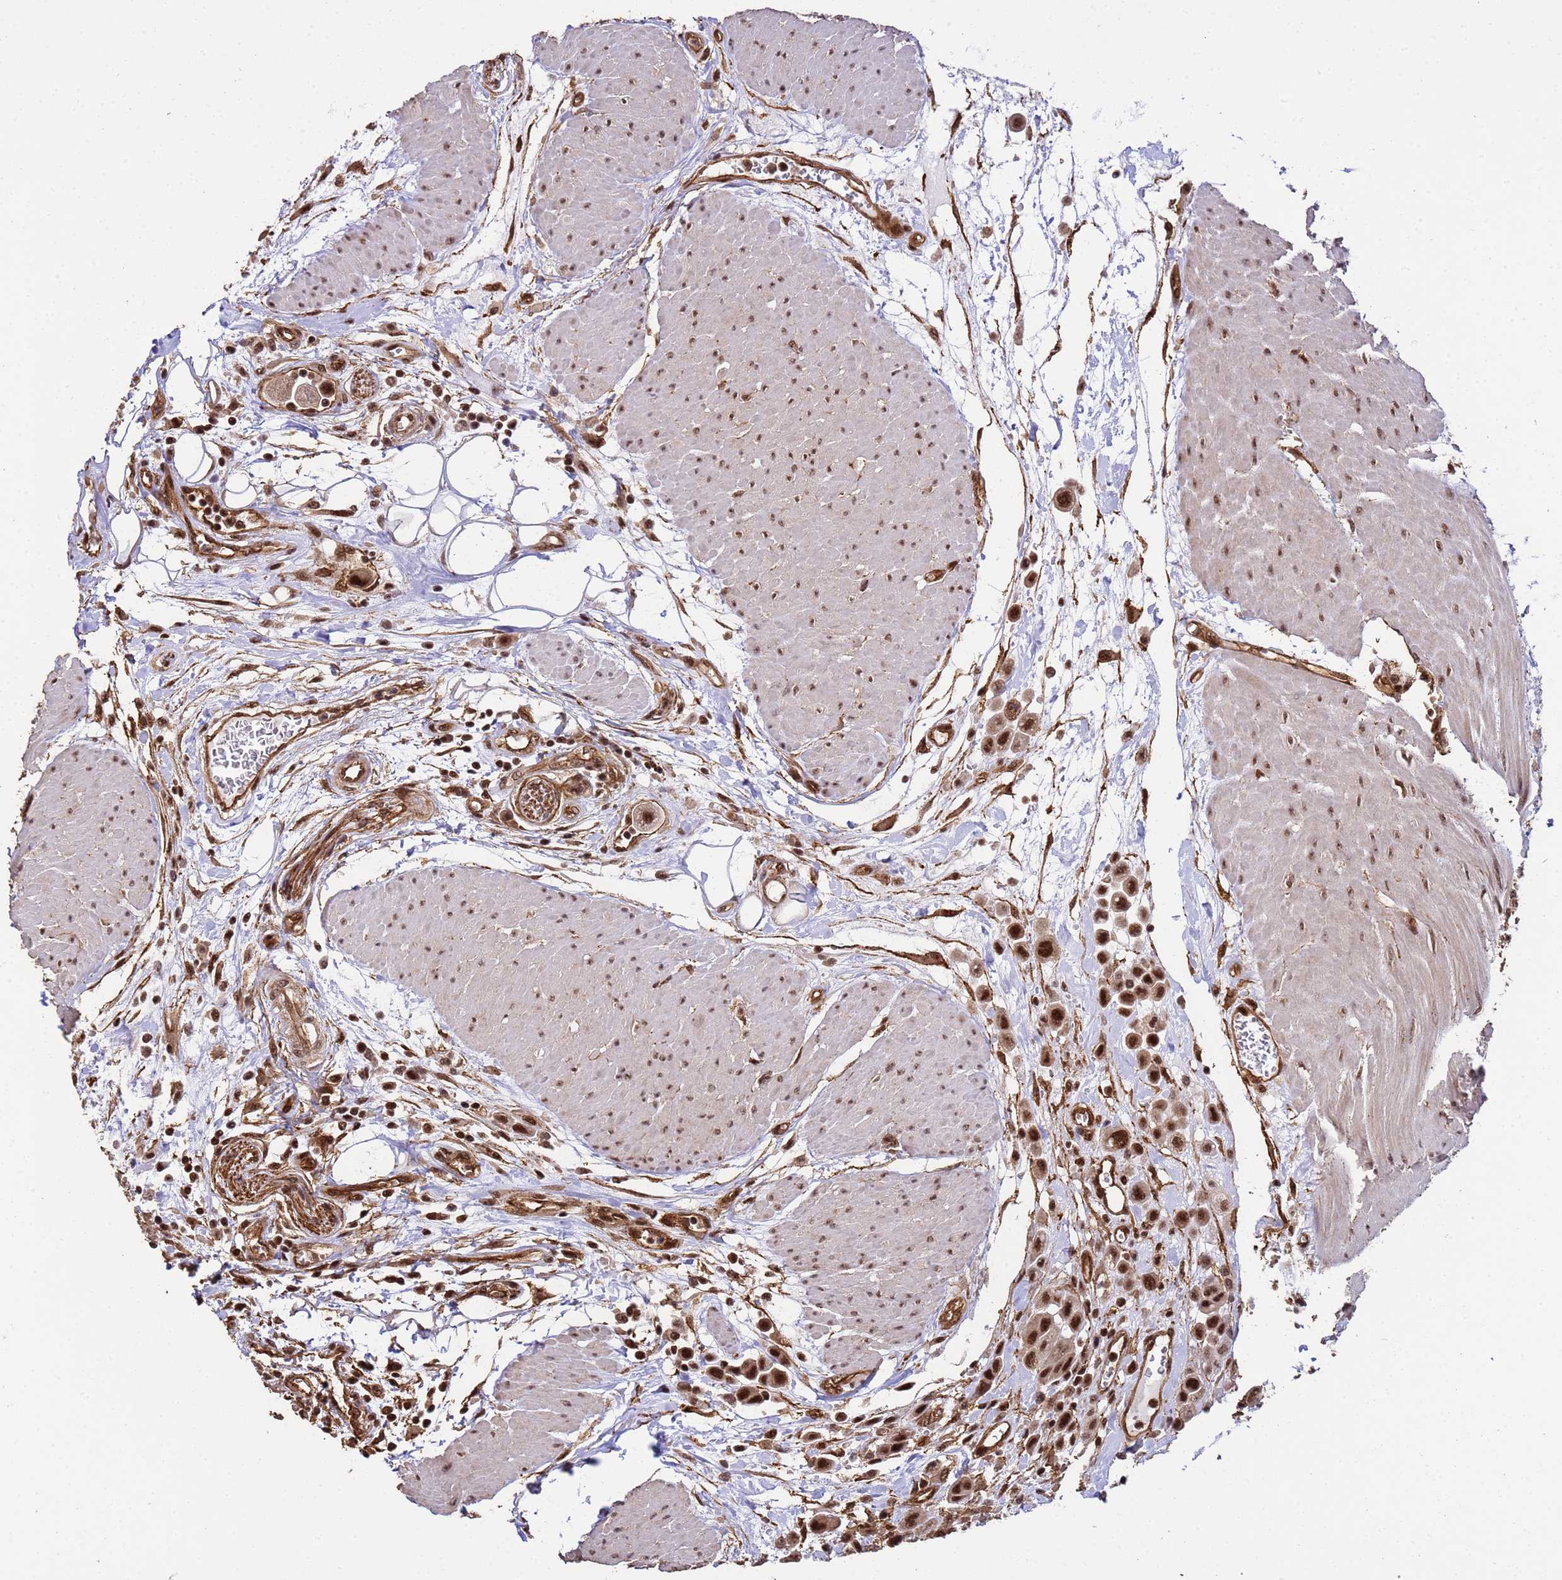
{"staining": {"intensity": "strong", "quantity": ">75%", "location": "cytoplasmic/membranous,nuclear"}, "tissue": "urothelial cancer", "cell_type": "Tumor cells", "image_type": "cancer", "snomed": [{"axis": "morphology", "description": "Urothelial carcinoma, High grade"}, {"axis": "topography", "description": "Urinary bladder"}], "caption": "There is high levels of strong cytoplasmic/membranous and nuclear positivity in tumor cells of urothelial cancer, as demonstrated by immunohistochemical staining (brown color).", "gene": "SYF2", "patient": {"sex": "male", "age": 50}}